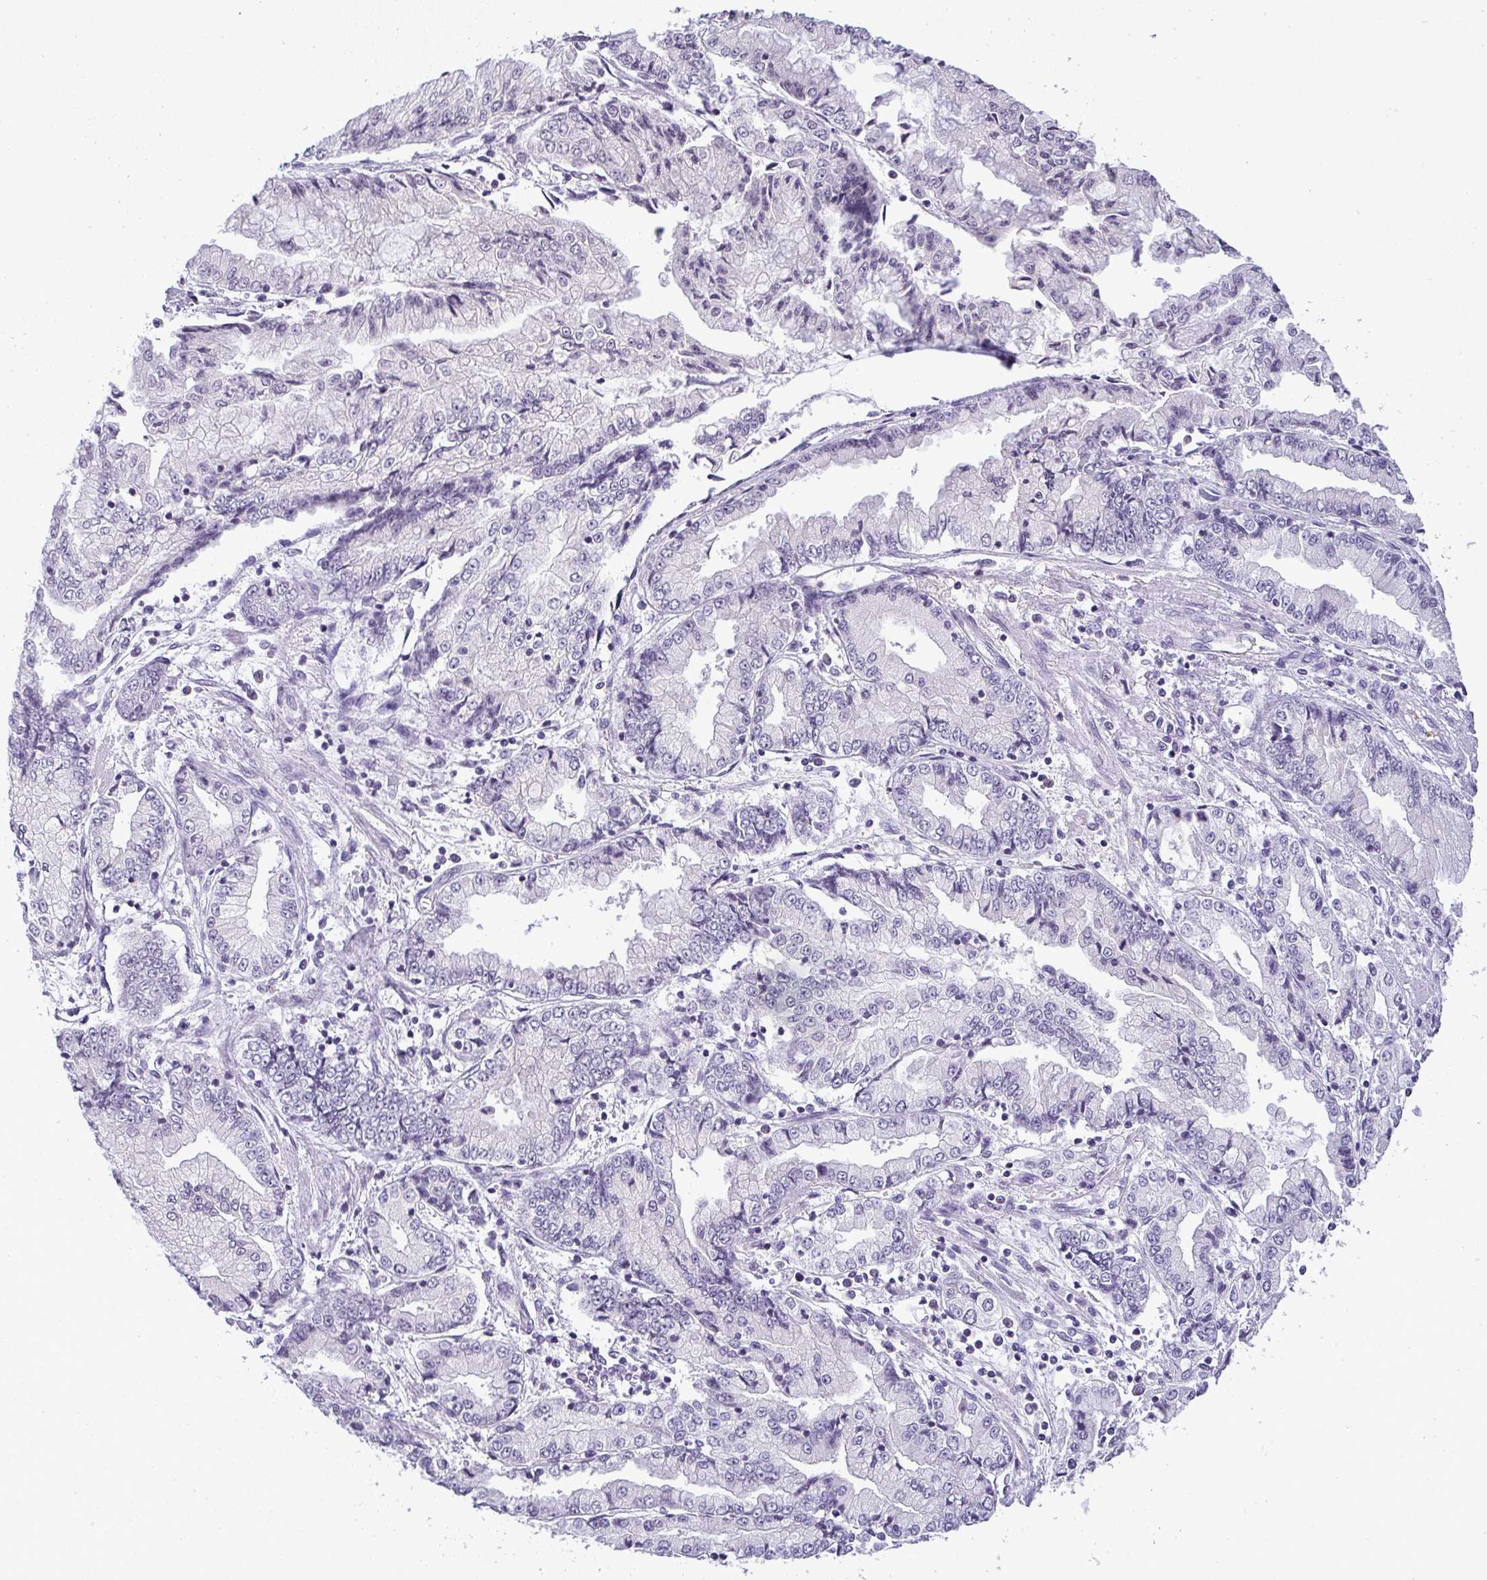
{"staining": {"intensity": "negative", "quantity": "none", "location": "none"}, "tissue": "stomach cancer", "cell_type": "Tumor cells", "image_type": "cancer", "snomed": [{"axis": "morphology", "description": "Adenocarcinoma, NOS"}, {"axis": "topography", "description": "Stomach, upper"}], "caption": "Human stomach cancer stained for a protein using immunohistochemistry (IHC) shows no positivity in tumor cells.", "gene": "CACNA1S", "patient": {"sex": "female", "age": 74}}